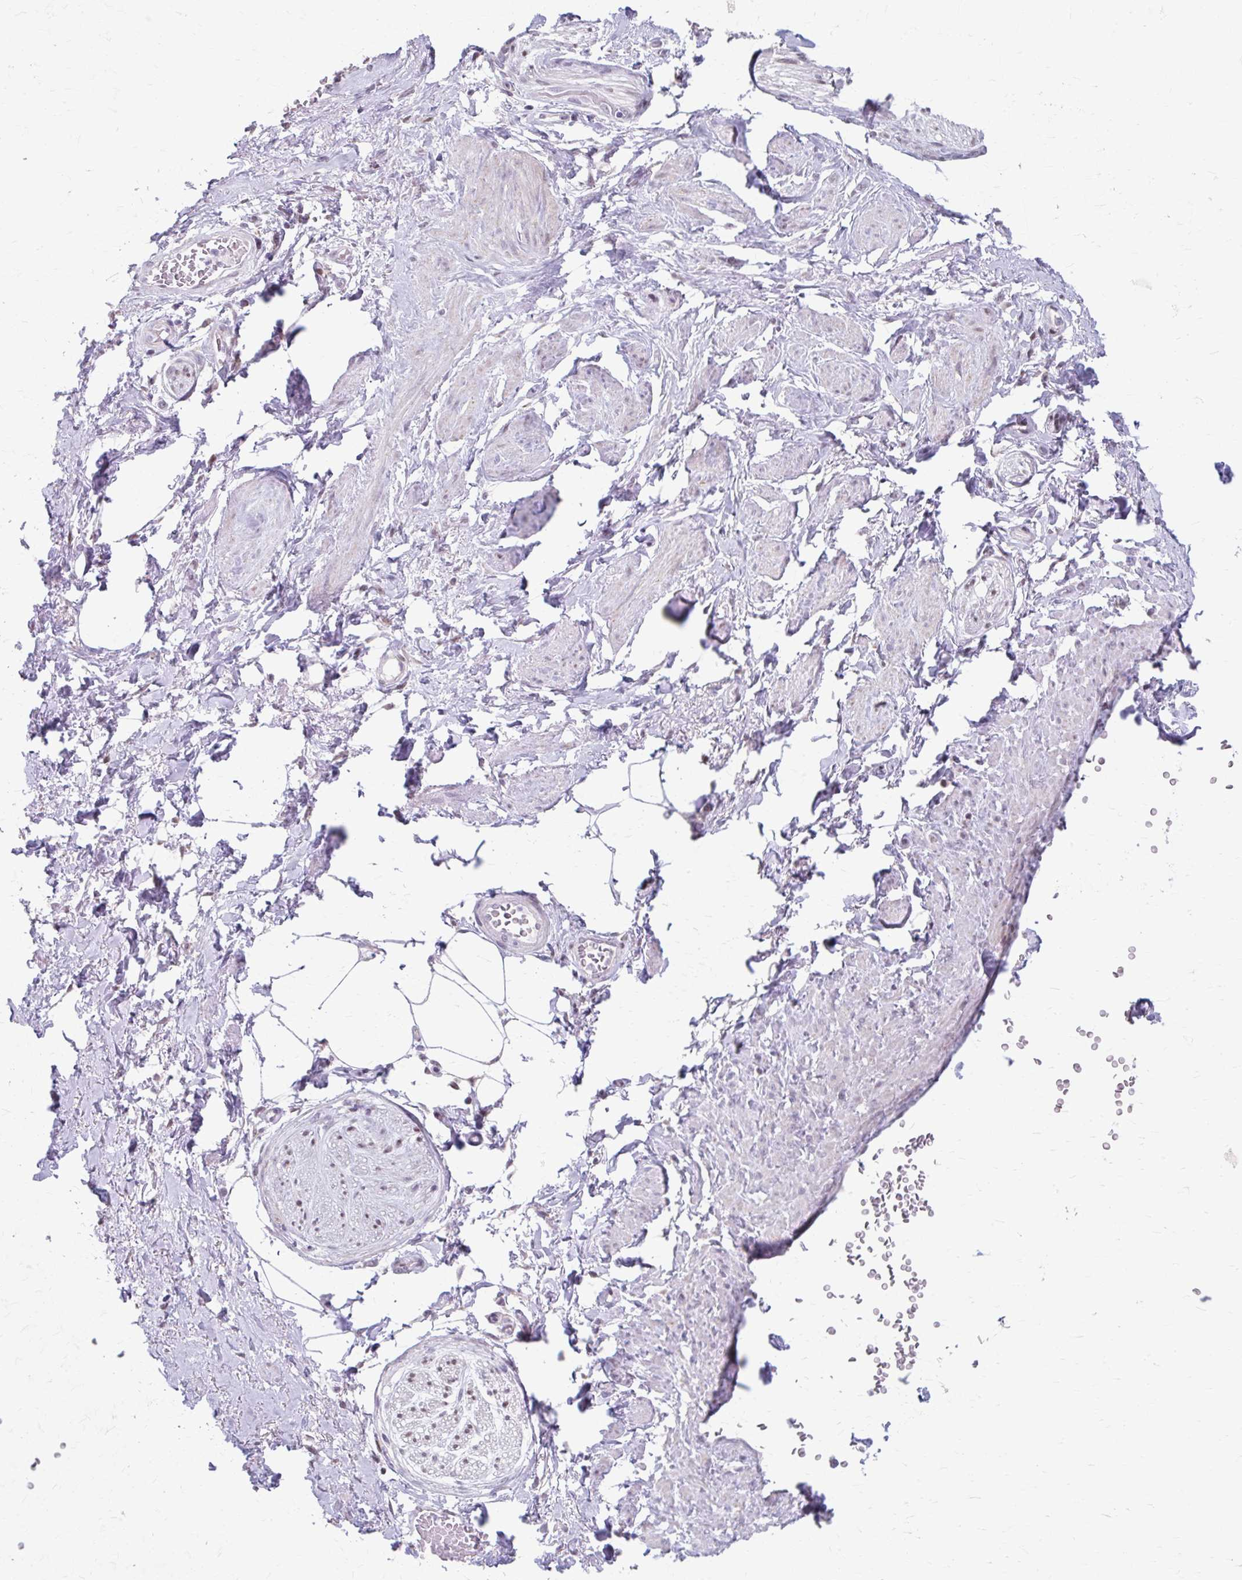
{"staining": {"intensity": "negative", "quantity": "none", "location": "none"}, "tissue": "adipose tissue", "cell_type": "Adipocytes", "image_type": "normal", "snomed": [{"axis": "morphology", "description": "Normal tissue, NOS"}, {"axis": "topography", "description": "Vagina"}, {"axis": "topography", "description": "Peripheral nerve tissue"}], "caption": "DAB (3,3'-diaminobenzidine) immunohistochemical staining of normal human adipose tissue exhibits no significant expression in adipocytes.", "gene": "BEAN1", "patient": {"sex": "female", "age": 71}}